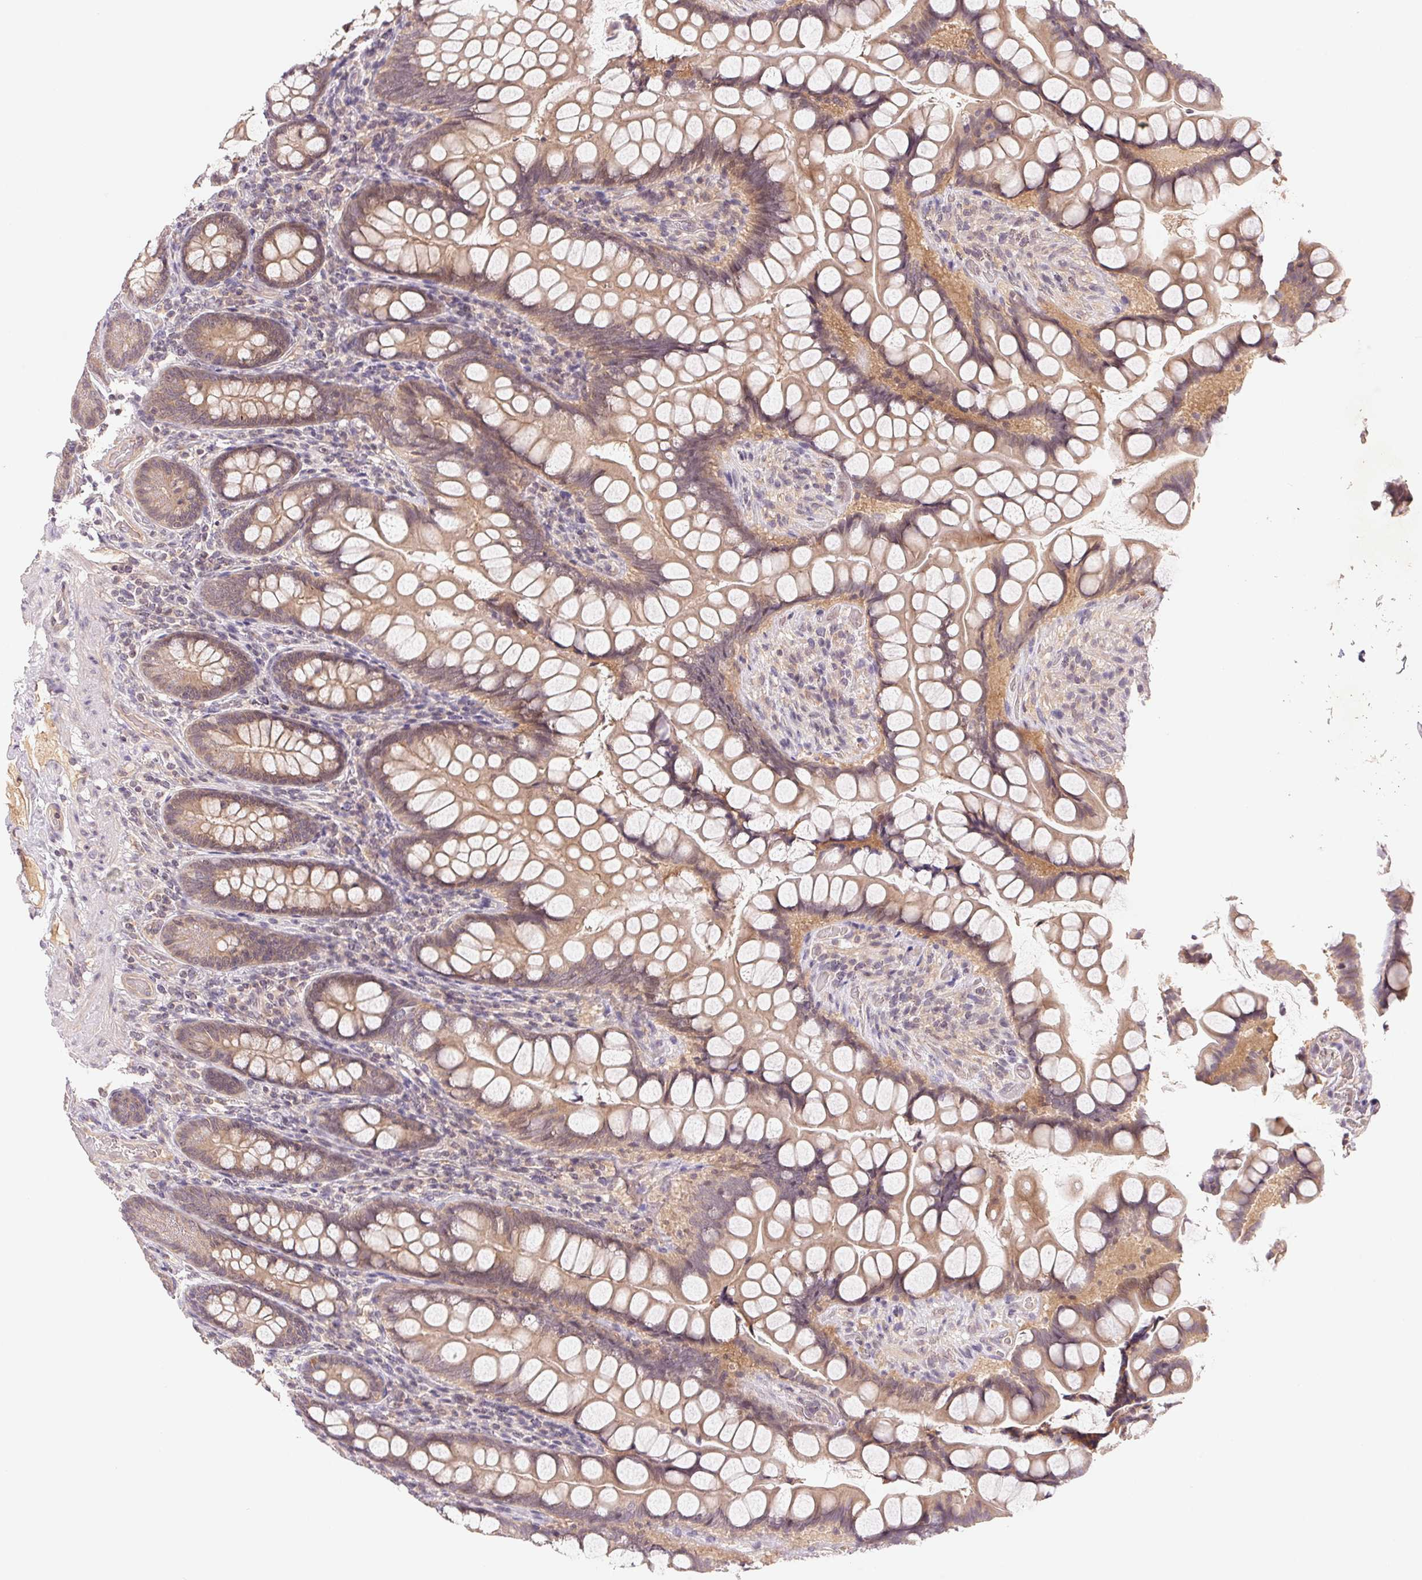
{"staining": {"intensity": "moderate", "quantity": ">75%", "location": "cytoplasmic/membranous"}, "tissue": "small intestine", "cell_type": "Glandular cells", "image_type": "normal", "snomed": [{"axis": "morphology", "description": "Normal tissue, NOS"}, {"axis": "topography", "description": "Small intestine"}], "caption": "Moderate cytoplasmic/membranous expression is present in about >75% of glandular cells in unremarkable small intestine.", "gene": "BNIP5", "patient": {"sex": "male", "age": 70}}